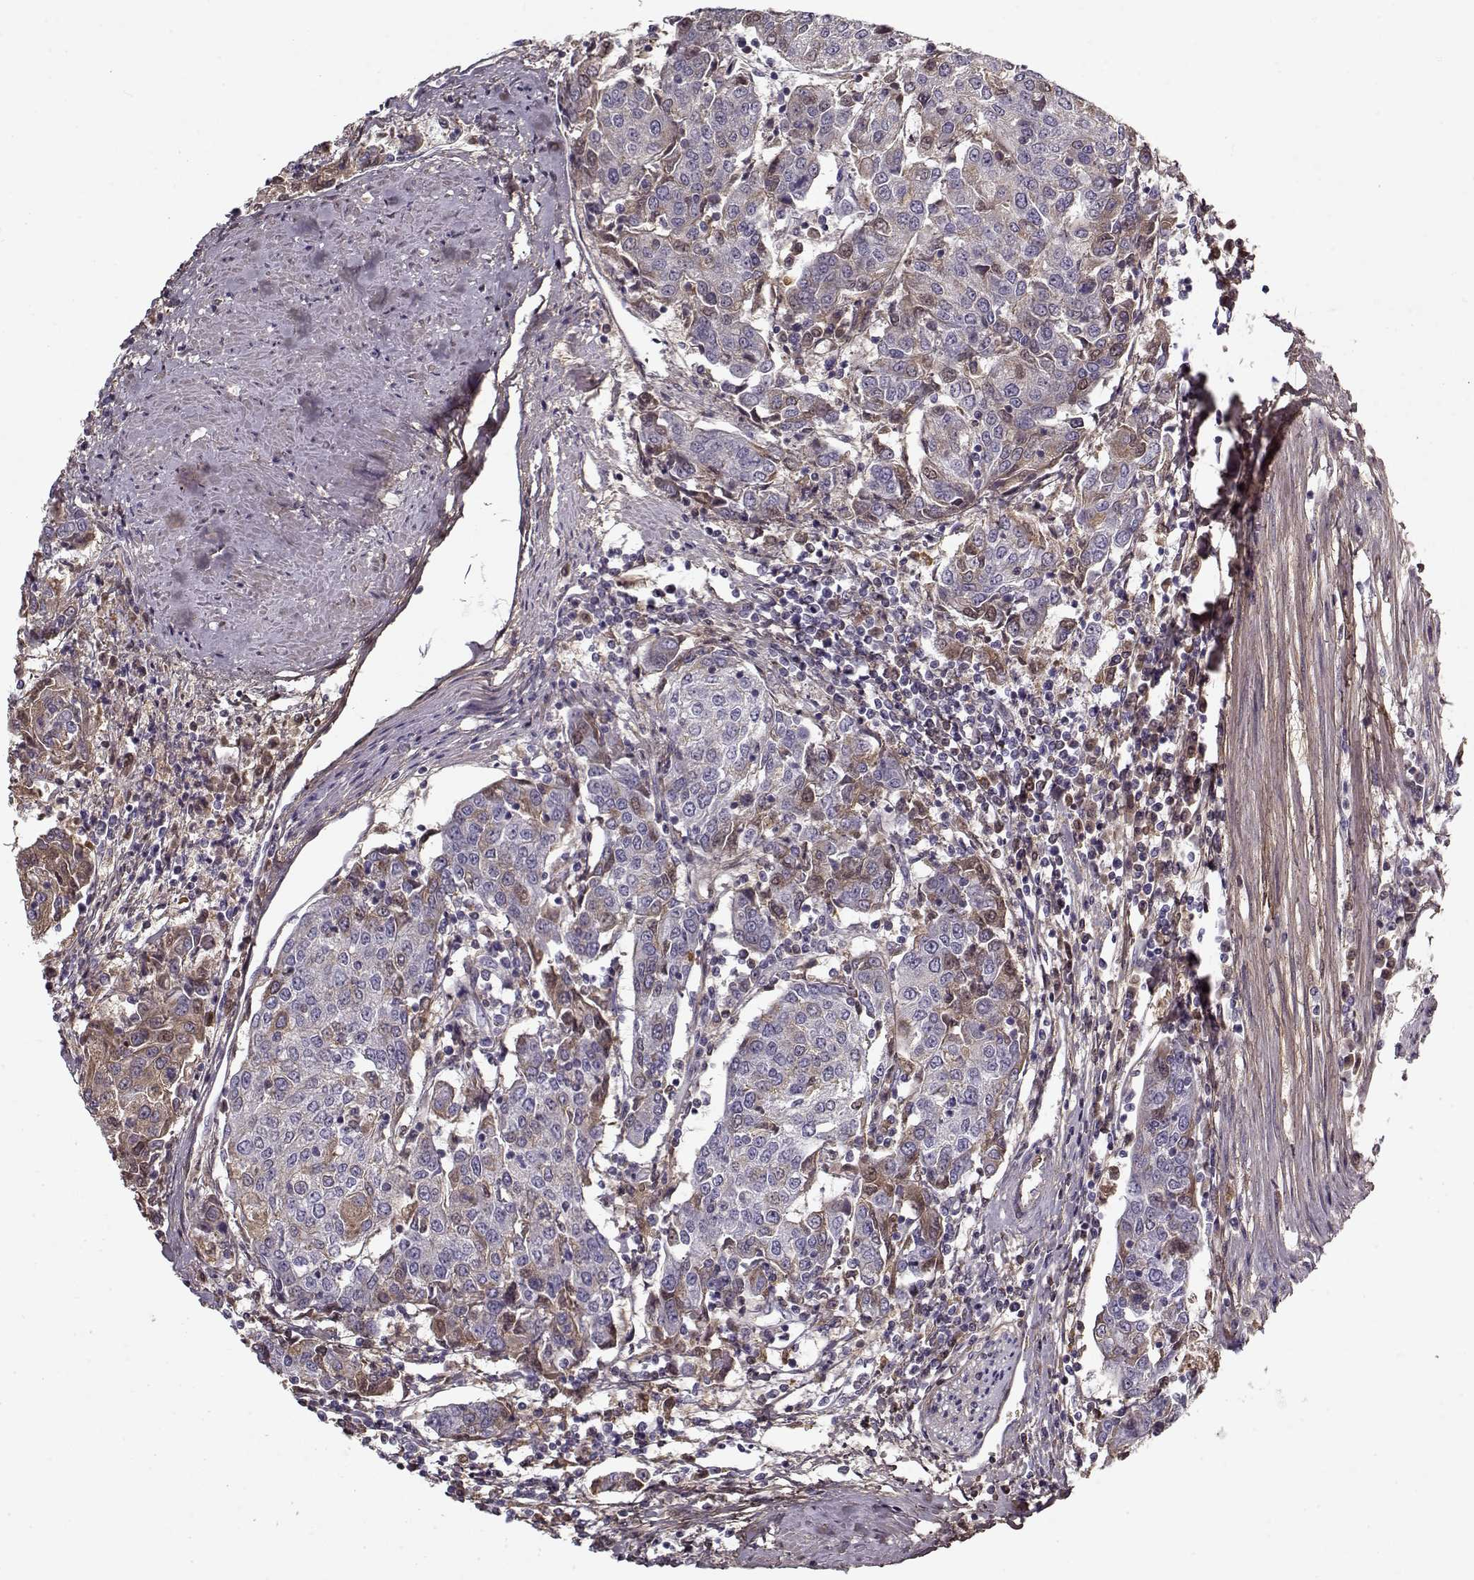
{"staining": {"intensity": "weak", "quantity": "25%-75%", "location": "cytoplasmic/membranous"}, "tissue": "urothelial cancer", "cell_type": "Tumor cells", "image_type": "cancer", "snomed": [{"axis": "morphology", "description": "Urothelial carcinoma, High grade"}, {"axis": "topography", "description": "Urinary bladder"}], "caption": "IHC (DAB) staining of human urothelial cancer reveals weak cytoplasmic/membranous protein positivity in approximately 25%-75% of tumor cells.", "gene": "LUM", "patient": {"sex": "female", "age": 85}}